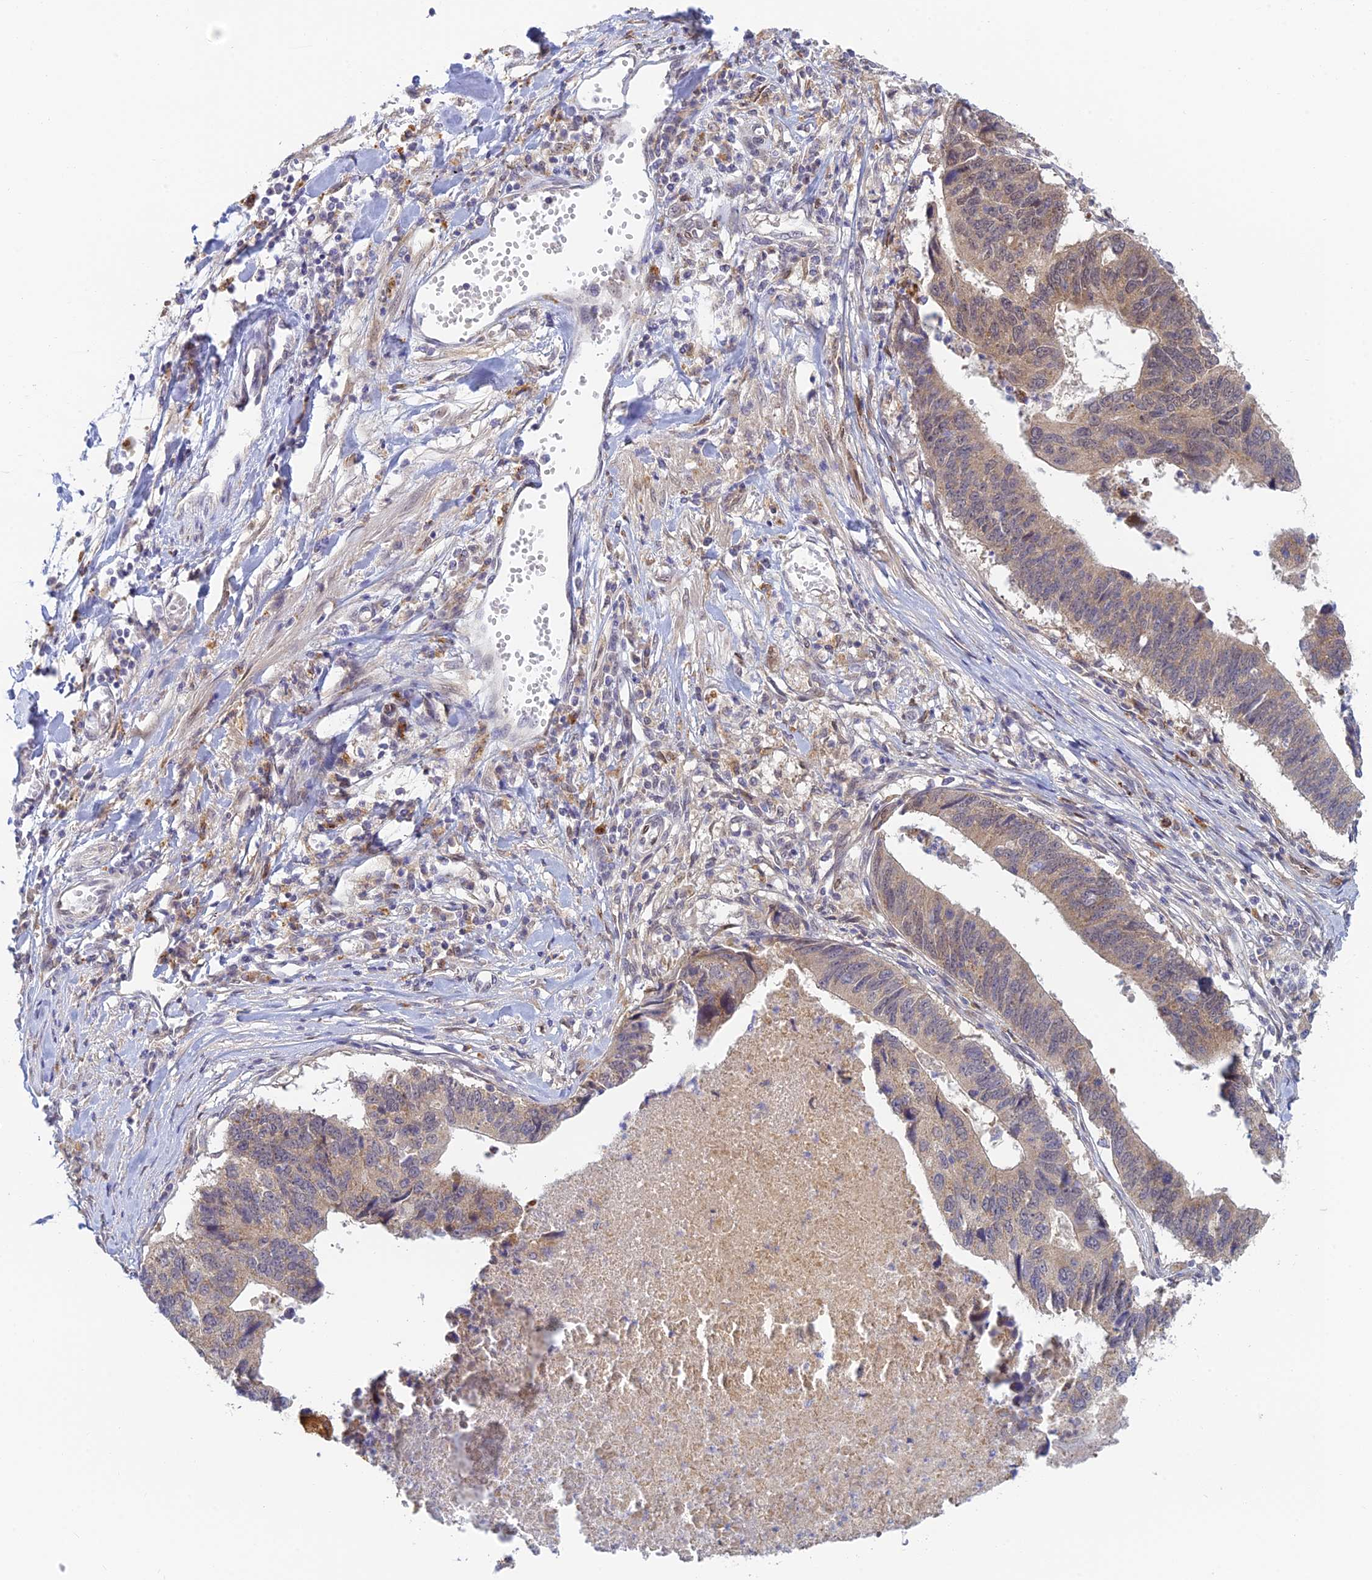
{"staining": {"intensity": "weak", "quantity": "25%-75%", "location": "cytoplasmic/membranous"}, "tissue": "stomach cancer", "cell_type": "Tumor cells", "image_type": "cancer", "snomed": [{"axis": "morphology", "description": "Adenocarcinoma, NOS"}, {"axis": "topography", "description": "Stomach"}], "caption": "There is low levels of weak cytoplasmic/membranous positivity in tumor cells of stomach cancer, as demonstrated by immunohistochemical staining (brown color).", "gene": "SKIC8", "patient": {"sex": "male", "age": 59}}